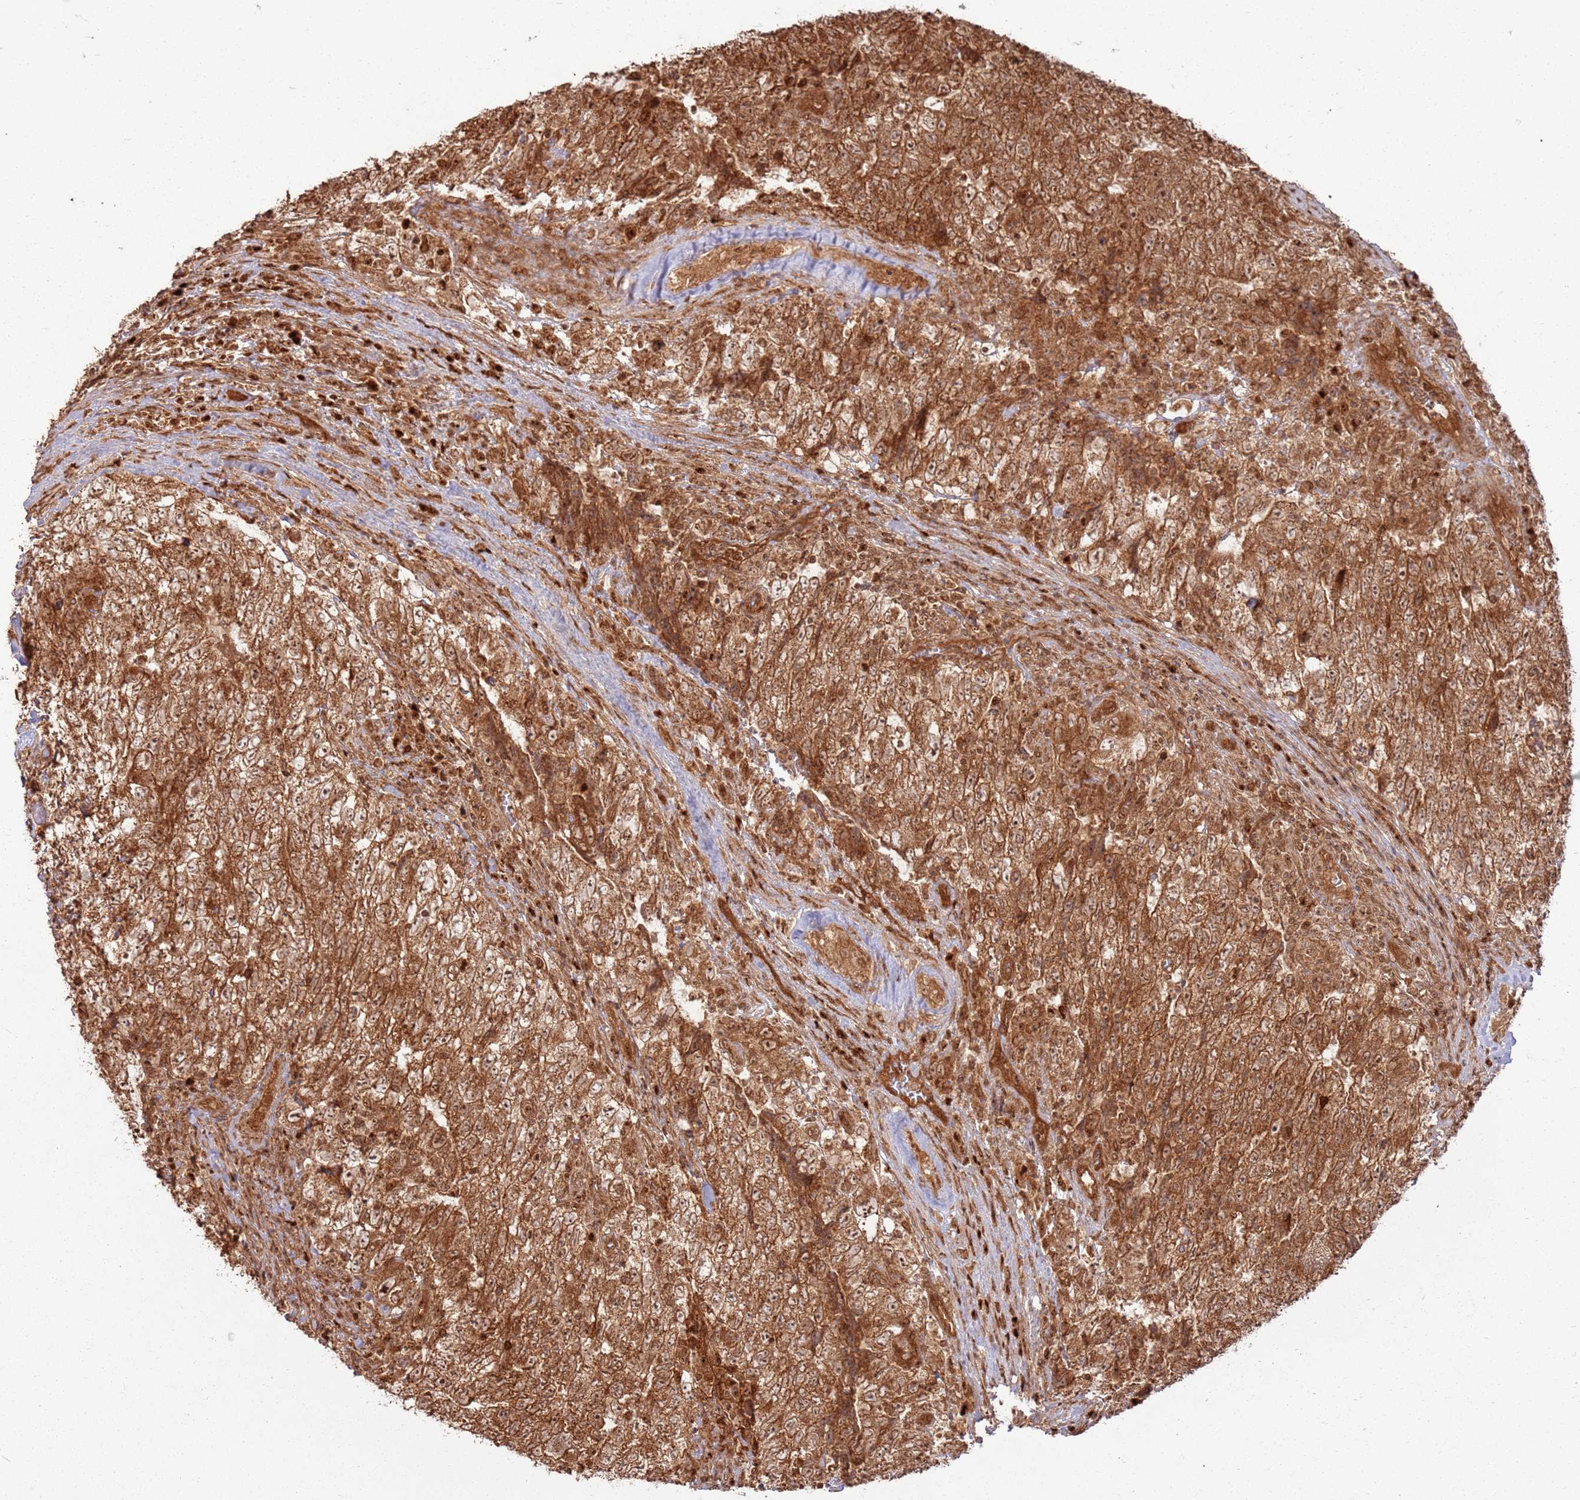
{"staining": {"intensity": "strong", "quantity": ">75%", "location": "cytoplasmic/membranous,nuclear"}, "tissue": "testis cancer", "cell_type": "Tumor cells", "image_type": "cancer", "snomed": [{"axis": "morphology", "description": "Carcinoma, Embryonal, NOS"}, {"axis": "topography", "description": "Testis"}], "caption": "A brown stain highlights strong cytoplasmic/membranous and nuclear positivity of a protein in human embryonal carcinoma (testis) tumor cells.", "gene": "TBC1D13", "patient": {"sex": "male", "age": 34}}